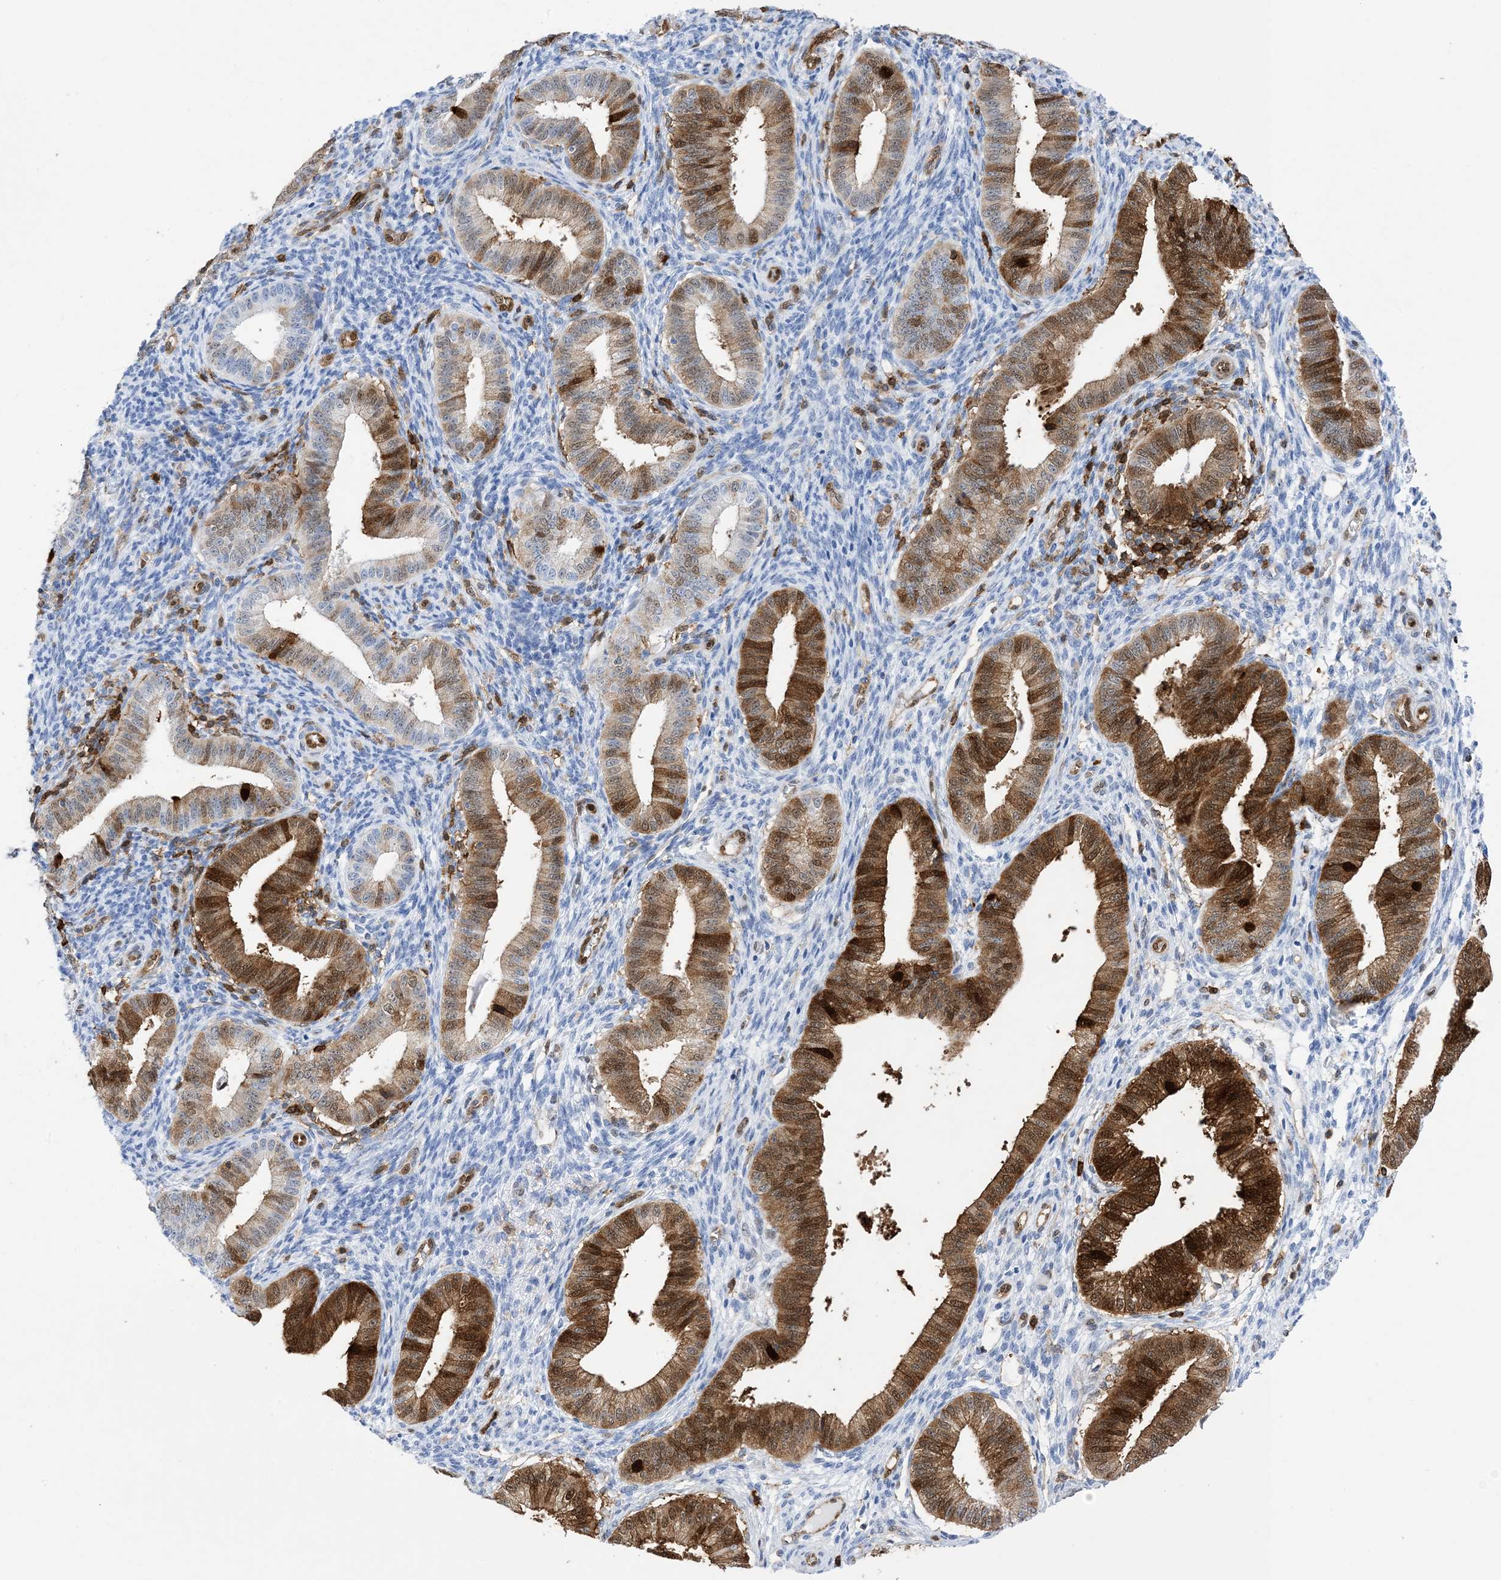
{"staining": {"intensity": "negative", "quantity": "none", "location": "none"}, "tissue": "endometrium", "cell_type": "Cells in endometrial stroma", "image_type": "normal", "snomed": [{"axis": "morphology", "description": "Normal tissue, NOS"}, {"axis": "topography", "description": "Endometrium"}], "caption": "The histopathology image displays no staining of cells in endometrial stroma in benign endometrium. (DAB (3,3'-diaminobenzidine) immunohistochemistry with hematoxylin counter stain).", "gene": "ANXA1", "patient": {"sex": "female", "age": 39}}